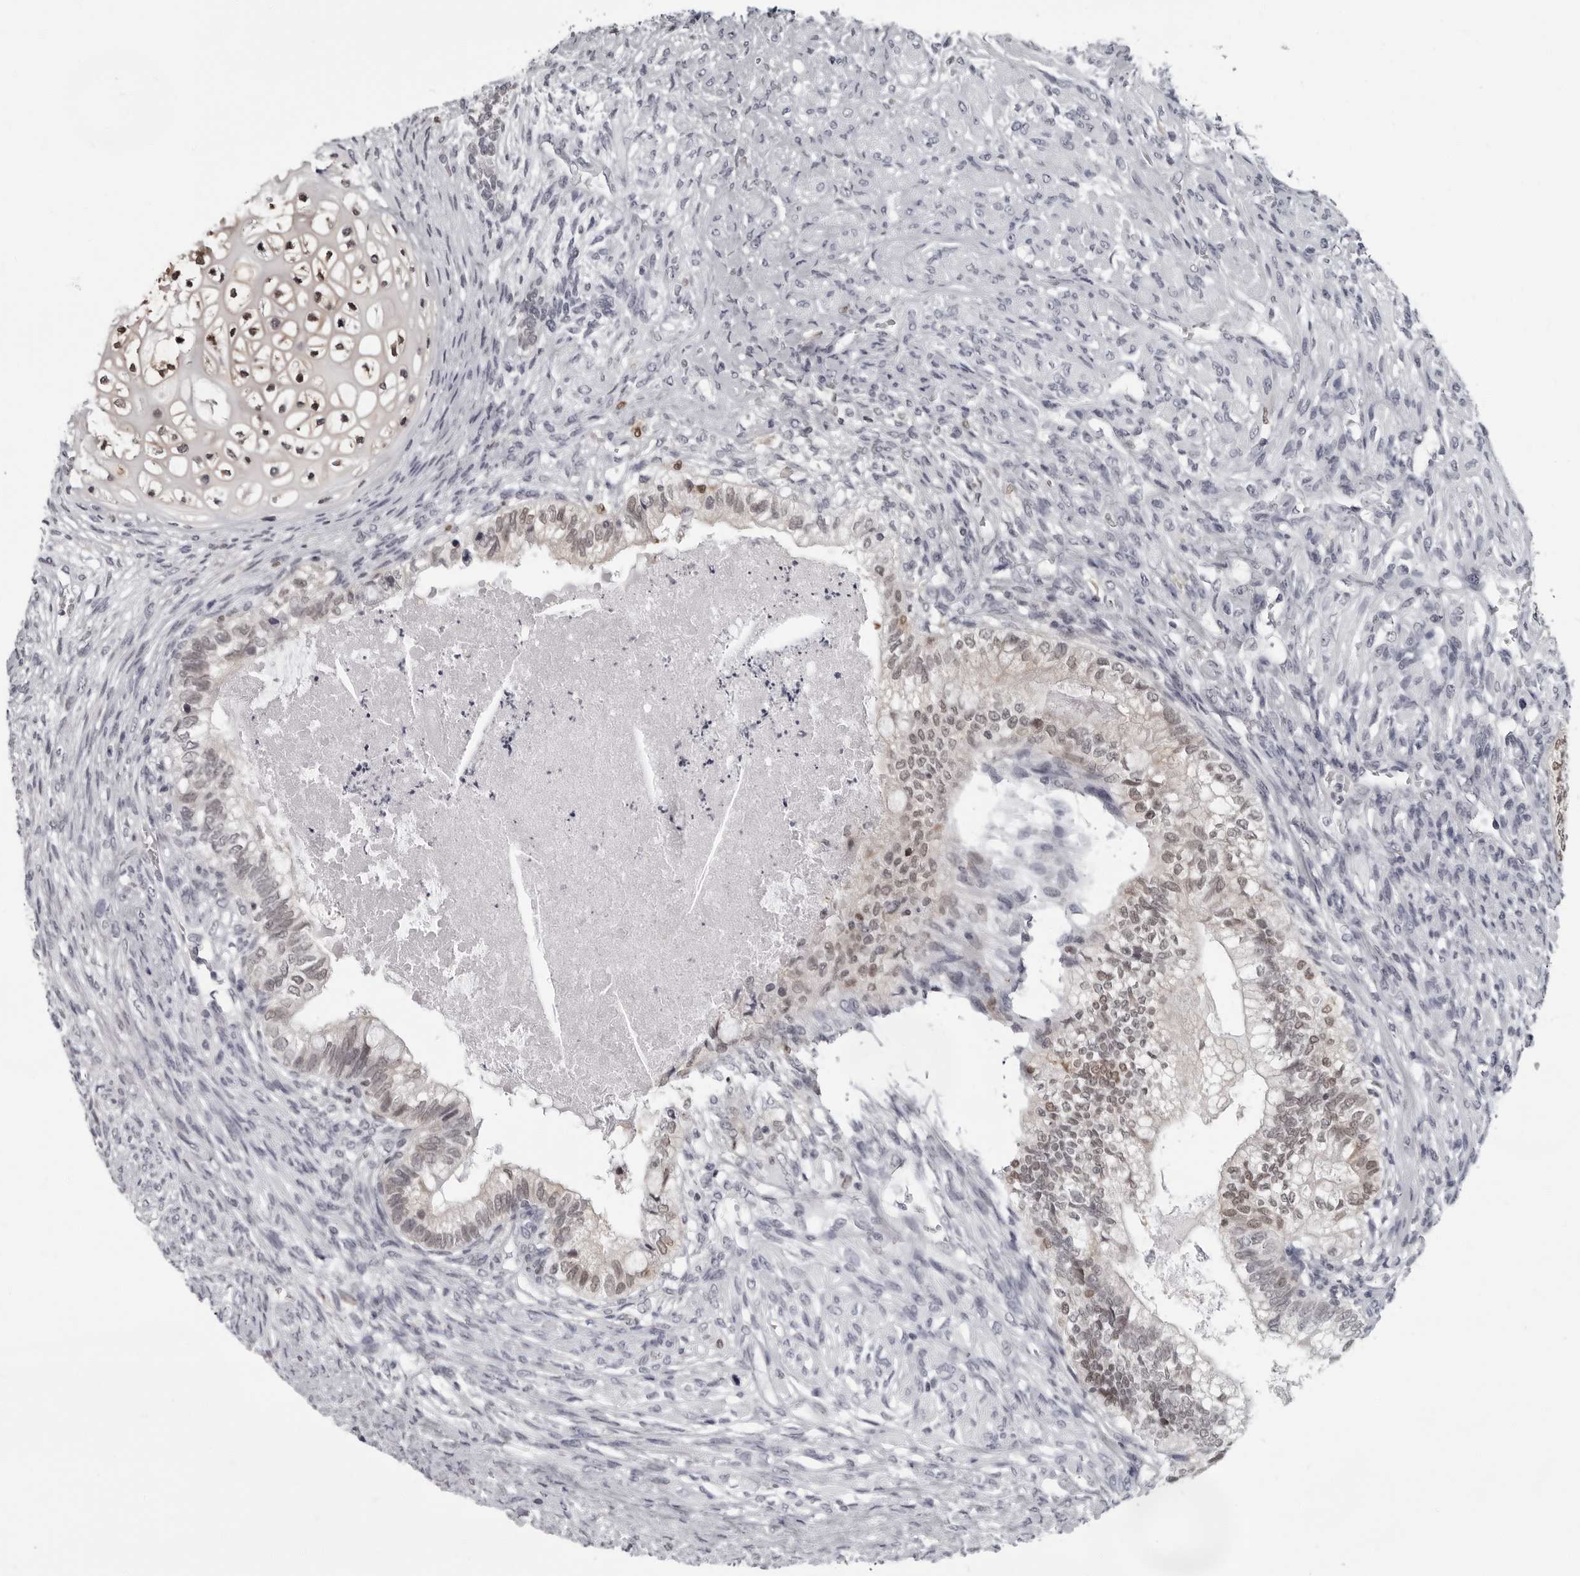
{"staining": {"intensity": "weak", "quantity": "25%-75%", "location": "nuclear"}, "tissue": "testis cancer", "cell_type": "Tumor cells", "image_type": "cancer", "snomed": [{"axis": "morphology", "description": "Seminoma, NOS"}, {"axis": "morphology", "description": "Carcinoma, Embryonal, NOS"}, {"axis": "topography", "description": "Testis"}], "caption": "Immunohistochemical staining of human testis cancer (seminoma) displays low levels of weak nuclear protein staining in approximately 25%-75% of tumor cells. The protein is stained brown, and the nuclei are stained in blue (DAB (3,3'-diaminobenzidine) IHC with brightfield microscopy, high magnification).", "gene": "LZIC", "patient": {"sex": "male", "age": 28}}